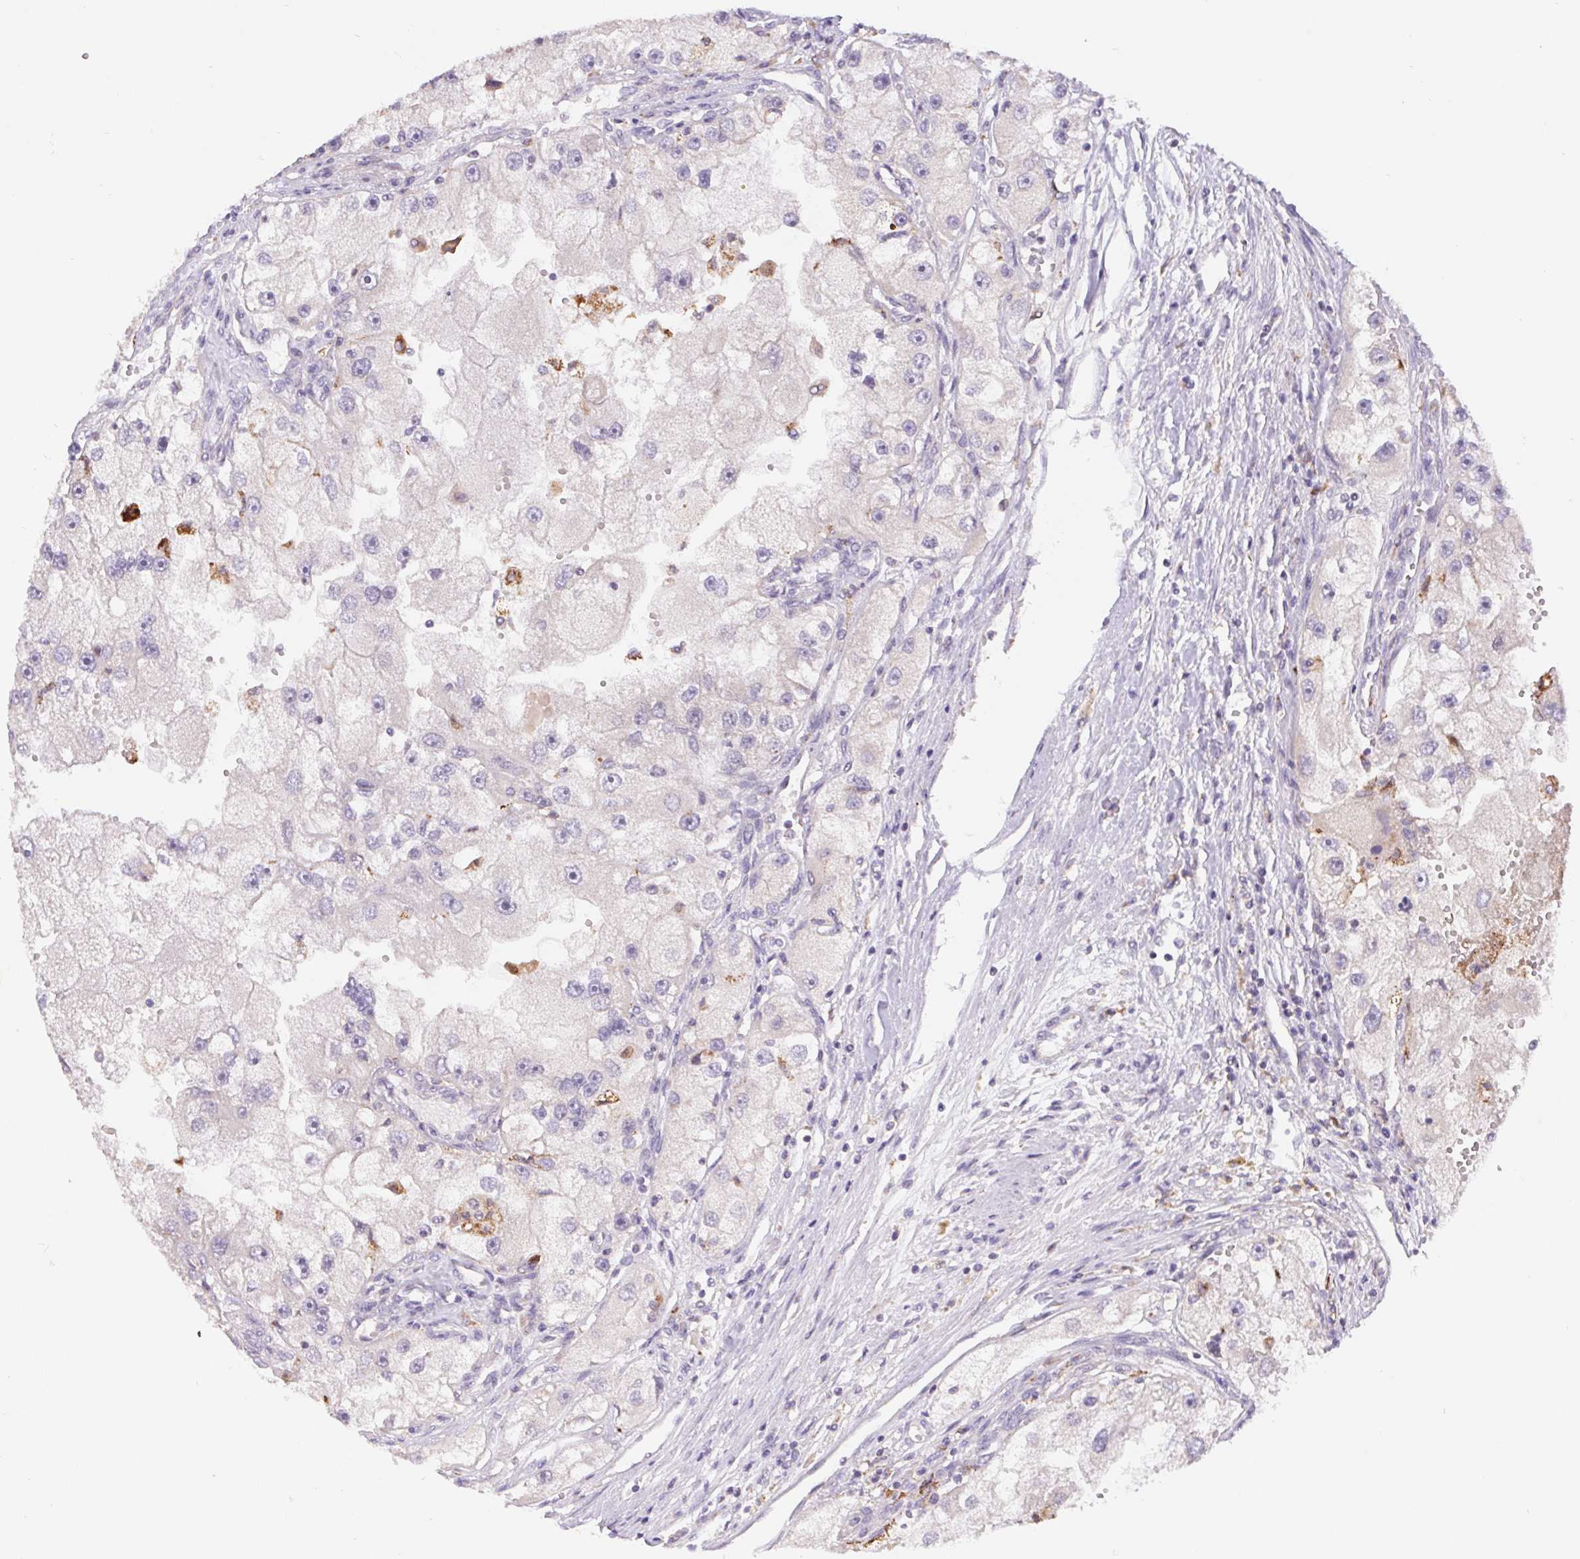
{"staining": {"intensity": "negative", "quantity": "none", "location": "none"}, "tissue": "renal cancer", "cell_type": "Tumor cells", "image_type": "cancer", "snomed": [{"axis": "morphology", "description": "Adenocarcinoma, NOS"}, {"axis": "topography", "description": "Kidney"}], "caption": "Tumor cells show no significant protein positivity in renal adenocarcinoma.", "gene": "EMC6", "patient": {"sex": "male", "age": 63}}